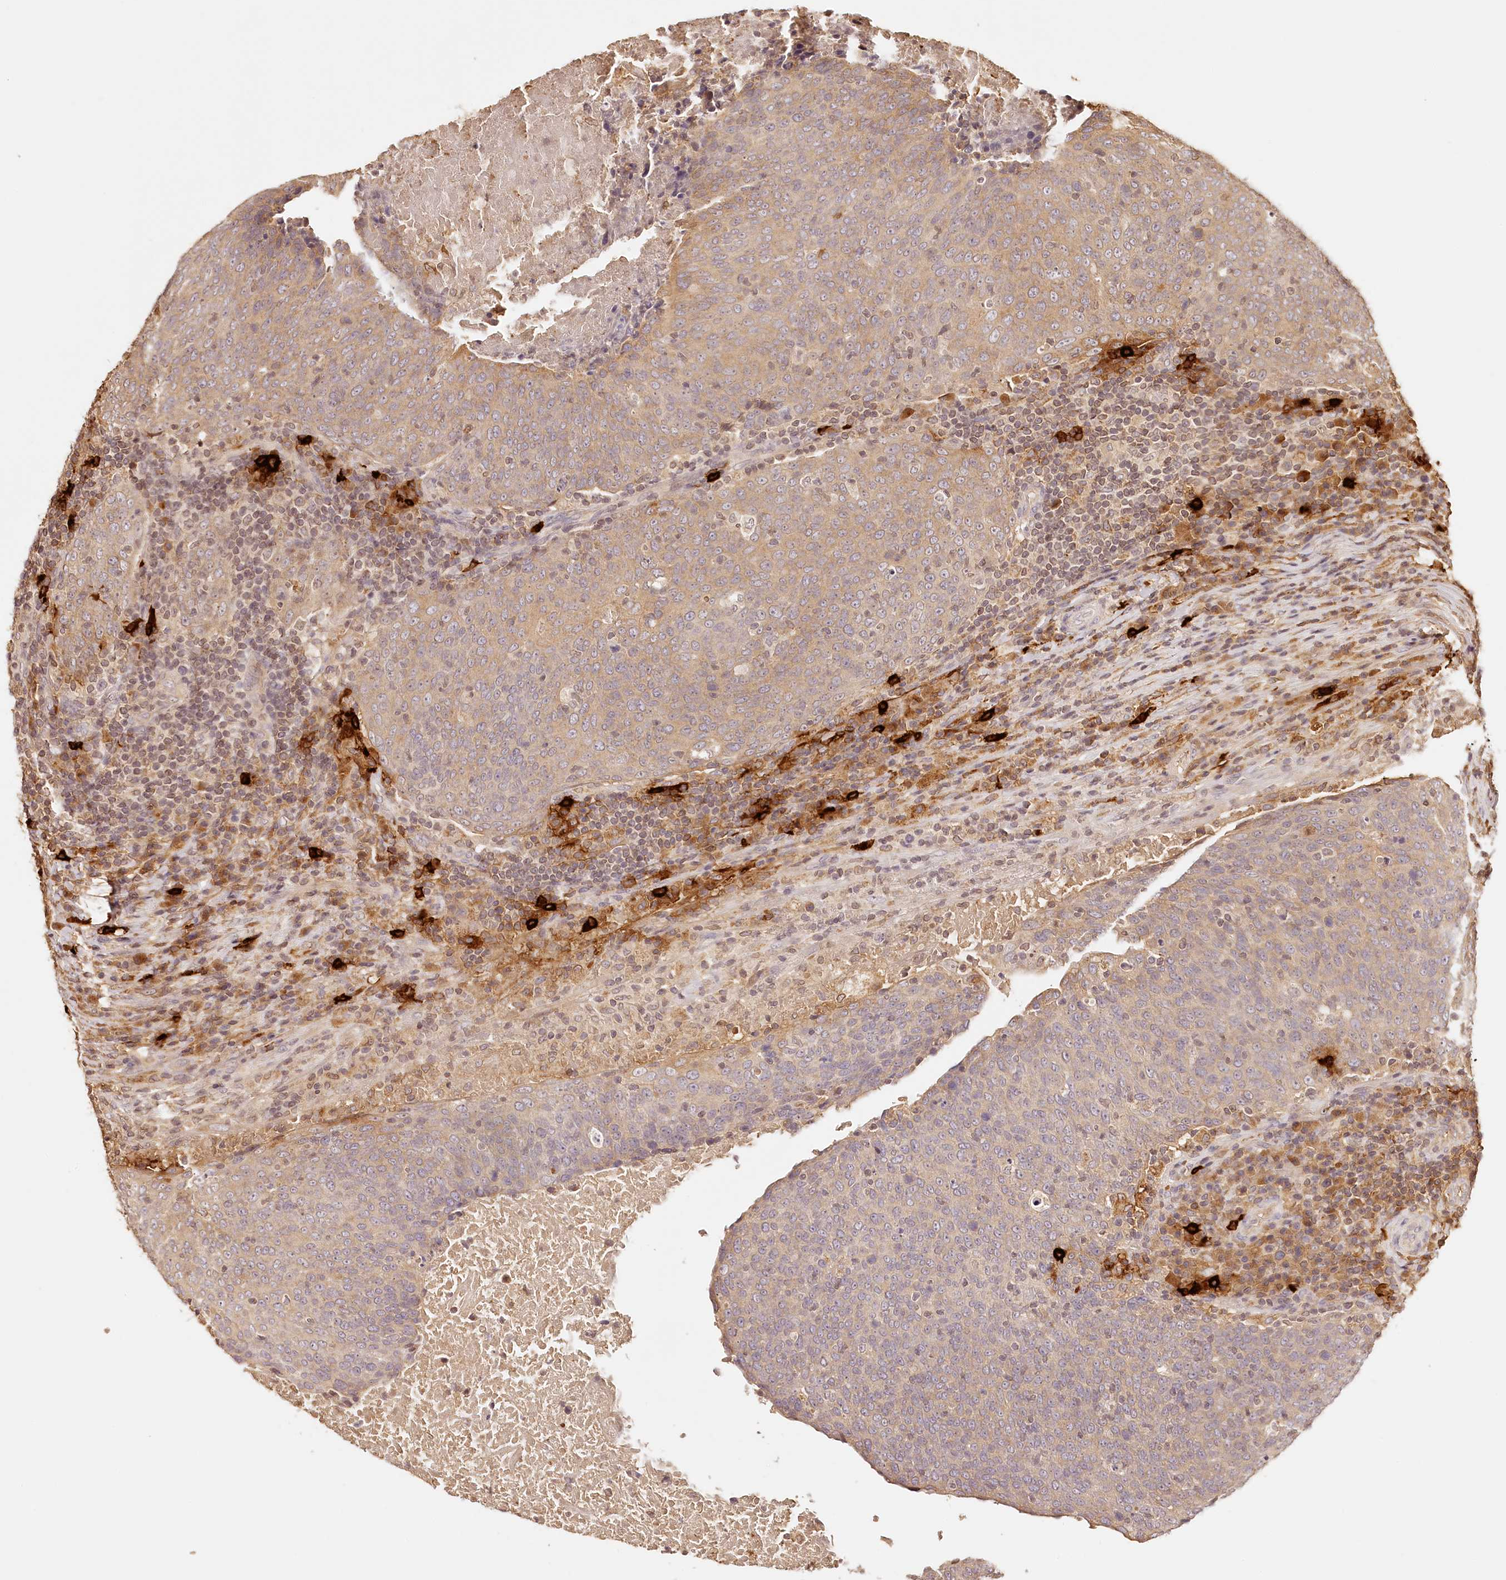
{"staining": {"intensity": "weak", "quantity": "25%-75%", "location": "cytoplasmic/membranous"}, "tissue": "head and neck cancer", "cell_type": "Tumor cells", "image_type": "cancer", "snomed": [{"axis": "morphology", "description": "Squamous cell carcinoma, NOS"}, {"axis": "morphology", "description": "Squamous cell carcinoma, metastatic, NOS"}, {"axis": "topography", "description": "Lymph node"}, {"axis": "topography", "description": "Head-Neck"}], "caption": "Tumor cells demonstrate low levels of weak cytoplasmic/membranous expression in approximately 25%-75% of cells in human head and neck cancer (squamous cell carcinoma).", "gene": "SYNGR1", "patient": {"sex": "male", "age": 62}}